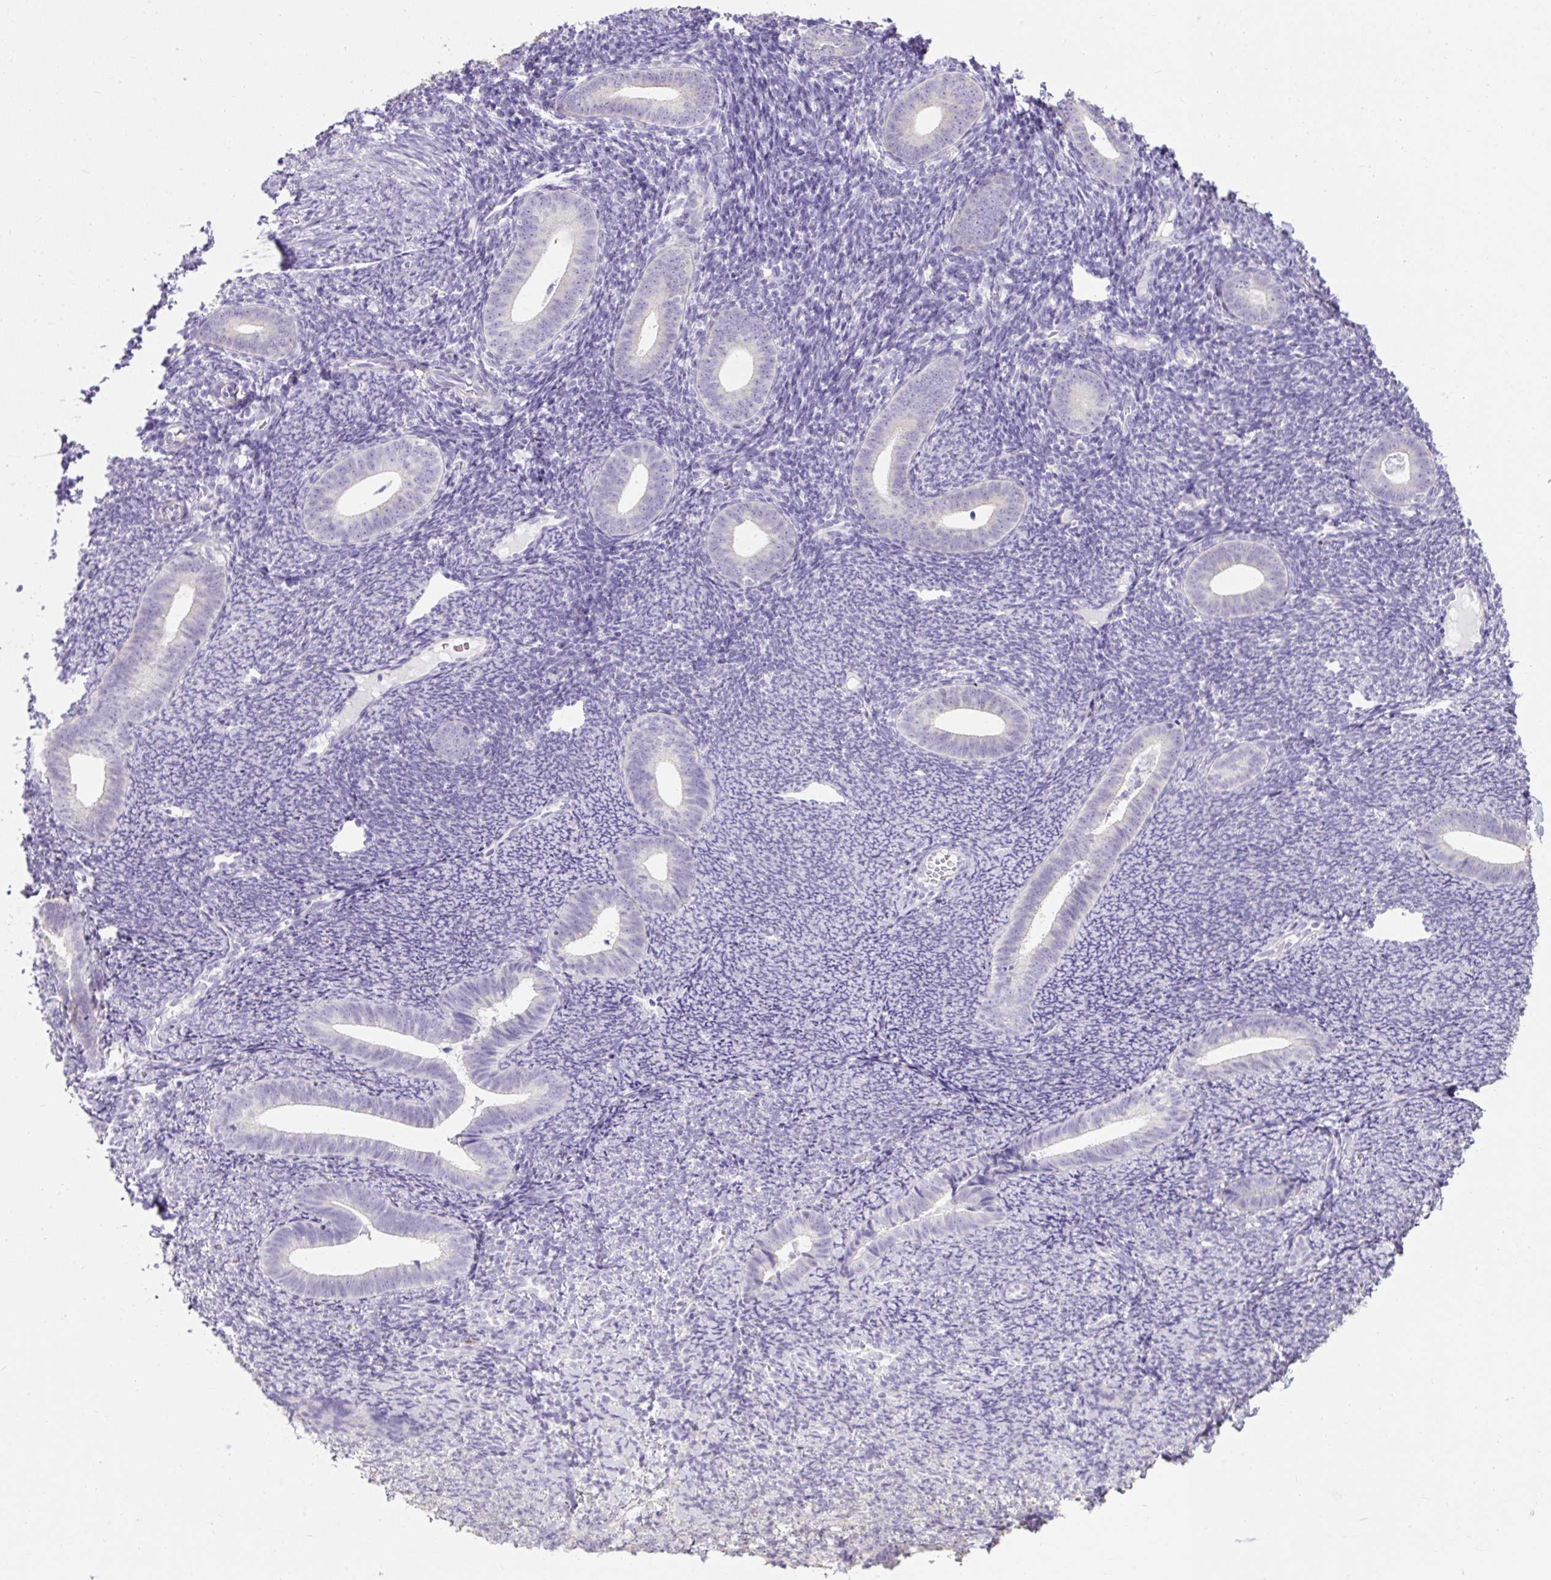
{"staining": {"intensity": "negative", "quantity": "none", "location": "none"}, "tissue": "endometrium", "cell_type": "Cells in endometrial stroma", "image_type": "normal", "snomed": [{"axis": "morphology", "description": "Normal tissue, NOS"}, {"axis": "topography", "description": "Endometrium"}], "caption": "Immunohistochemical staining of normal human endometrium reveals no significant staining in cells in endometrial stroma.", "gene": "C2CD4C", "patient": {"sex": "female", "age": 39}}